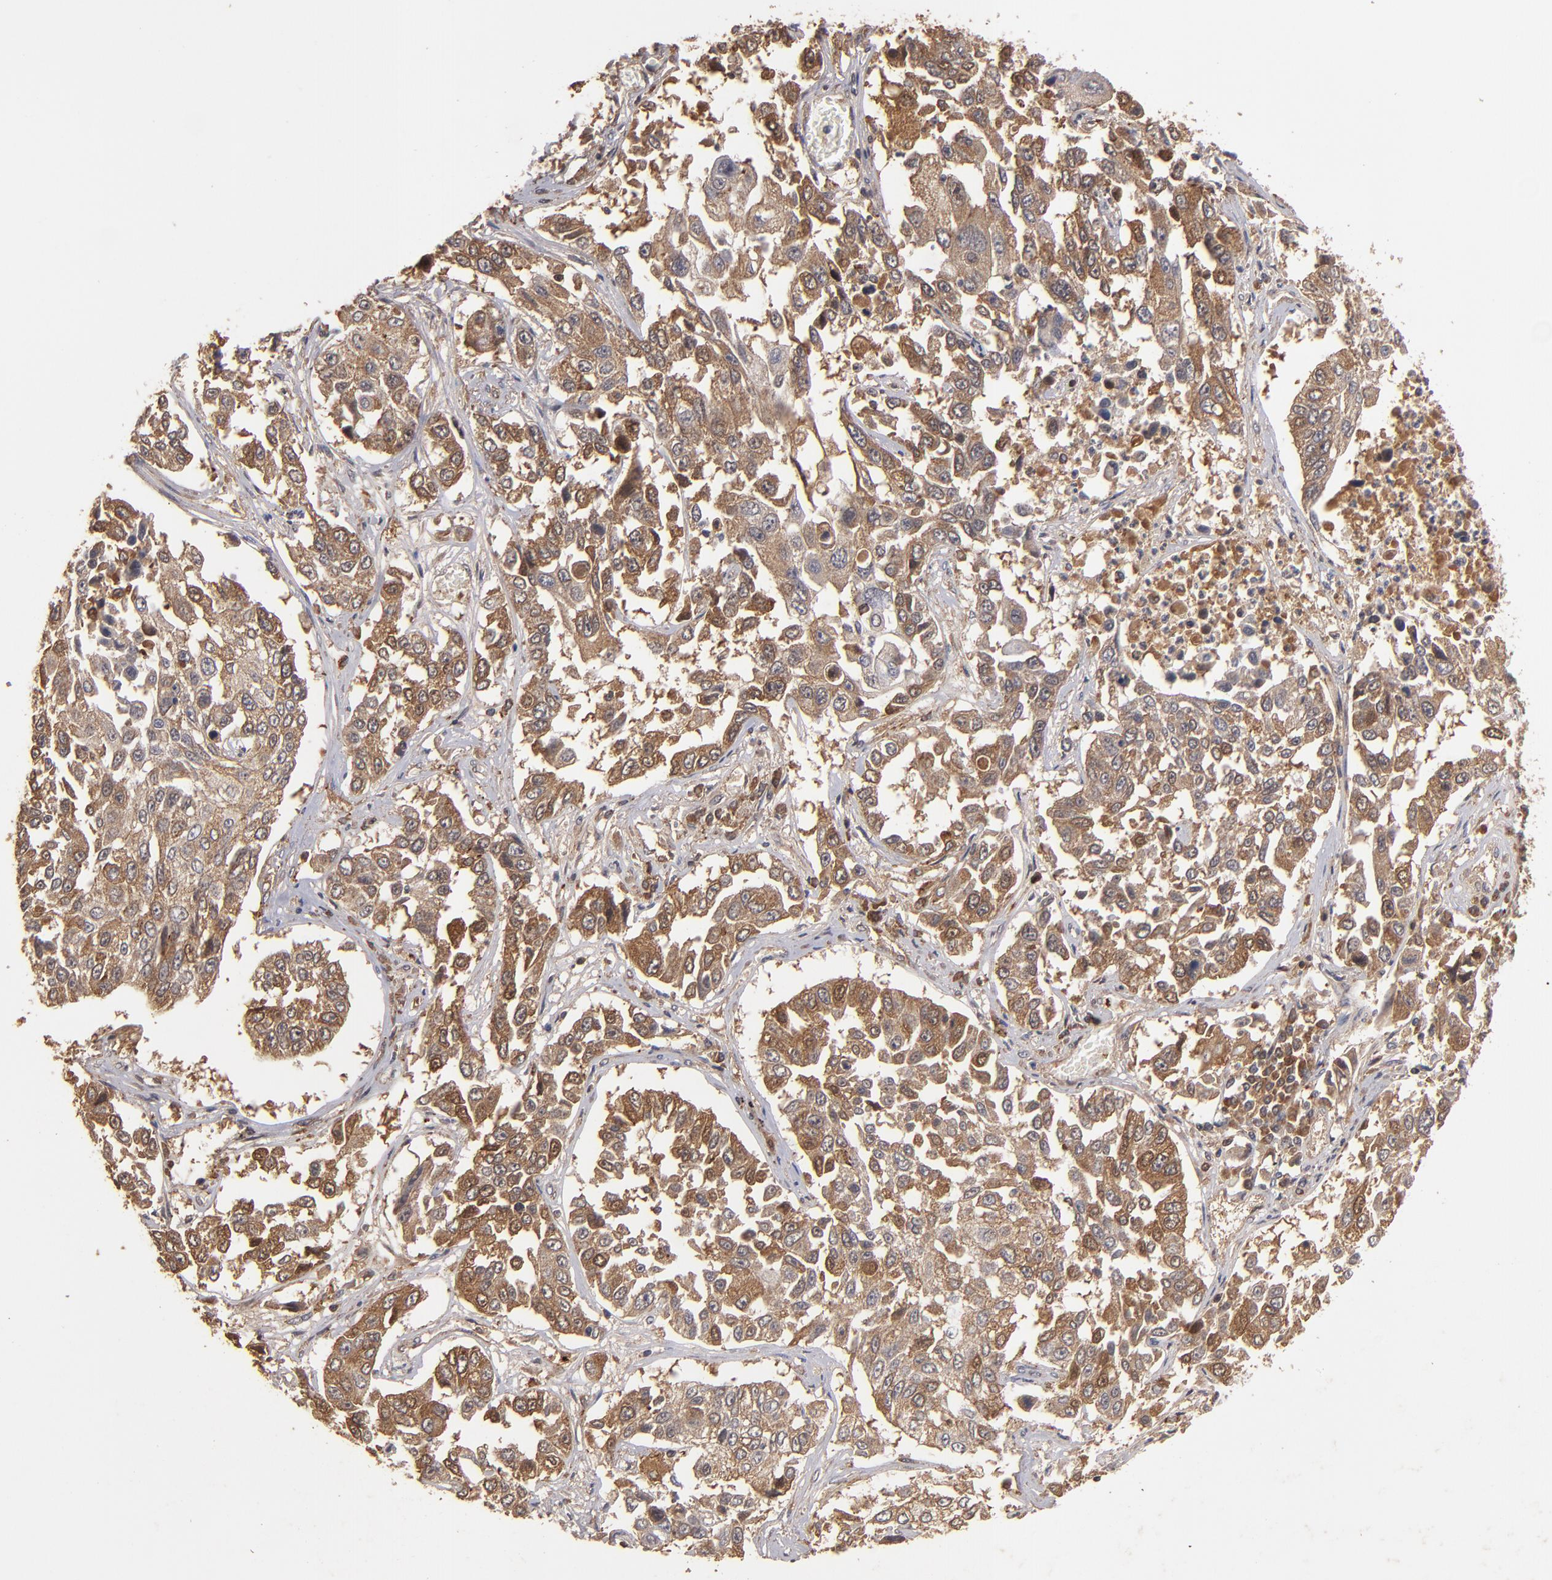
{"staining": {"intensity": "moderate", "quantity": ">75%", "location": "cytoplasmic/membranous"}, "tissue": "lung cancer", "cell_type": "Tumor cells", "image_type": "cancer", "snomed": [{"axis": "morphology", "description": "Squamous cell carcinoma, NOS"}, {"axis": "topography", "description": "Lung"}], "caption": "Immunohistochemistry staining of lung squamous cell carcinoma, which demonstrates medium levels of moderate cytoplasmic/membranous expression in approximately >75% of tumor cells indicating moderate cytoplasmic/membranous protein positivity. The staining was performed using DAB (brown) for protein detection and nuclei were counterstained in hematoxylin (blue).", "gene": "TENM1", "patient": {"sex": "male", "age": 71}}